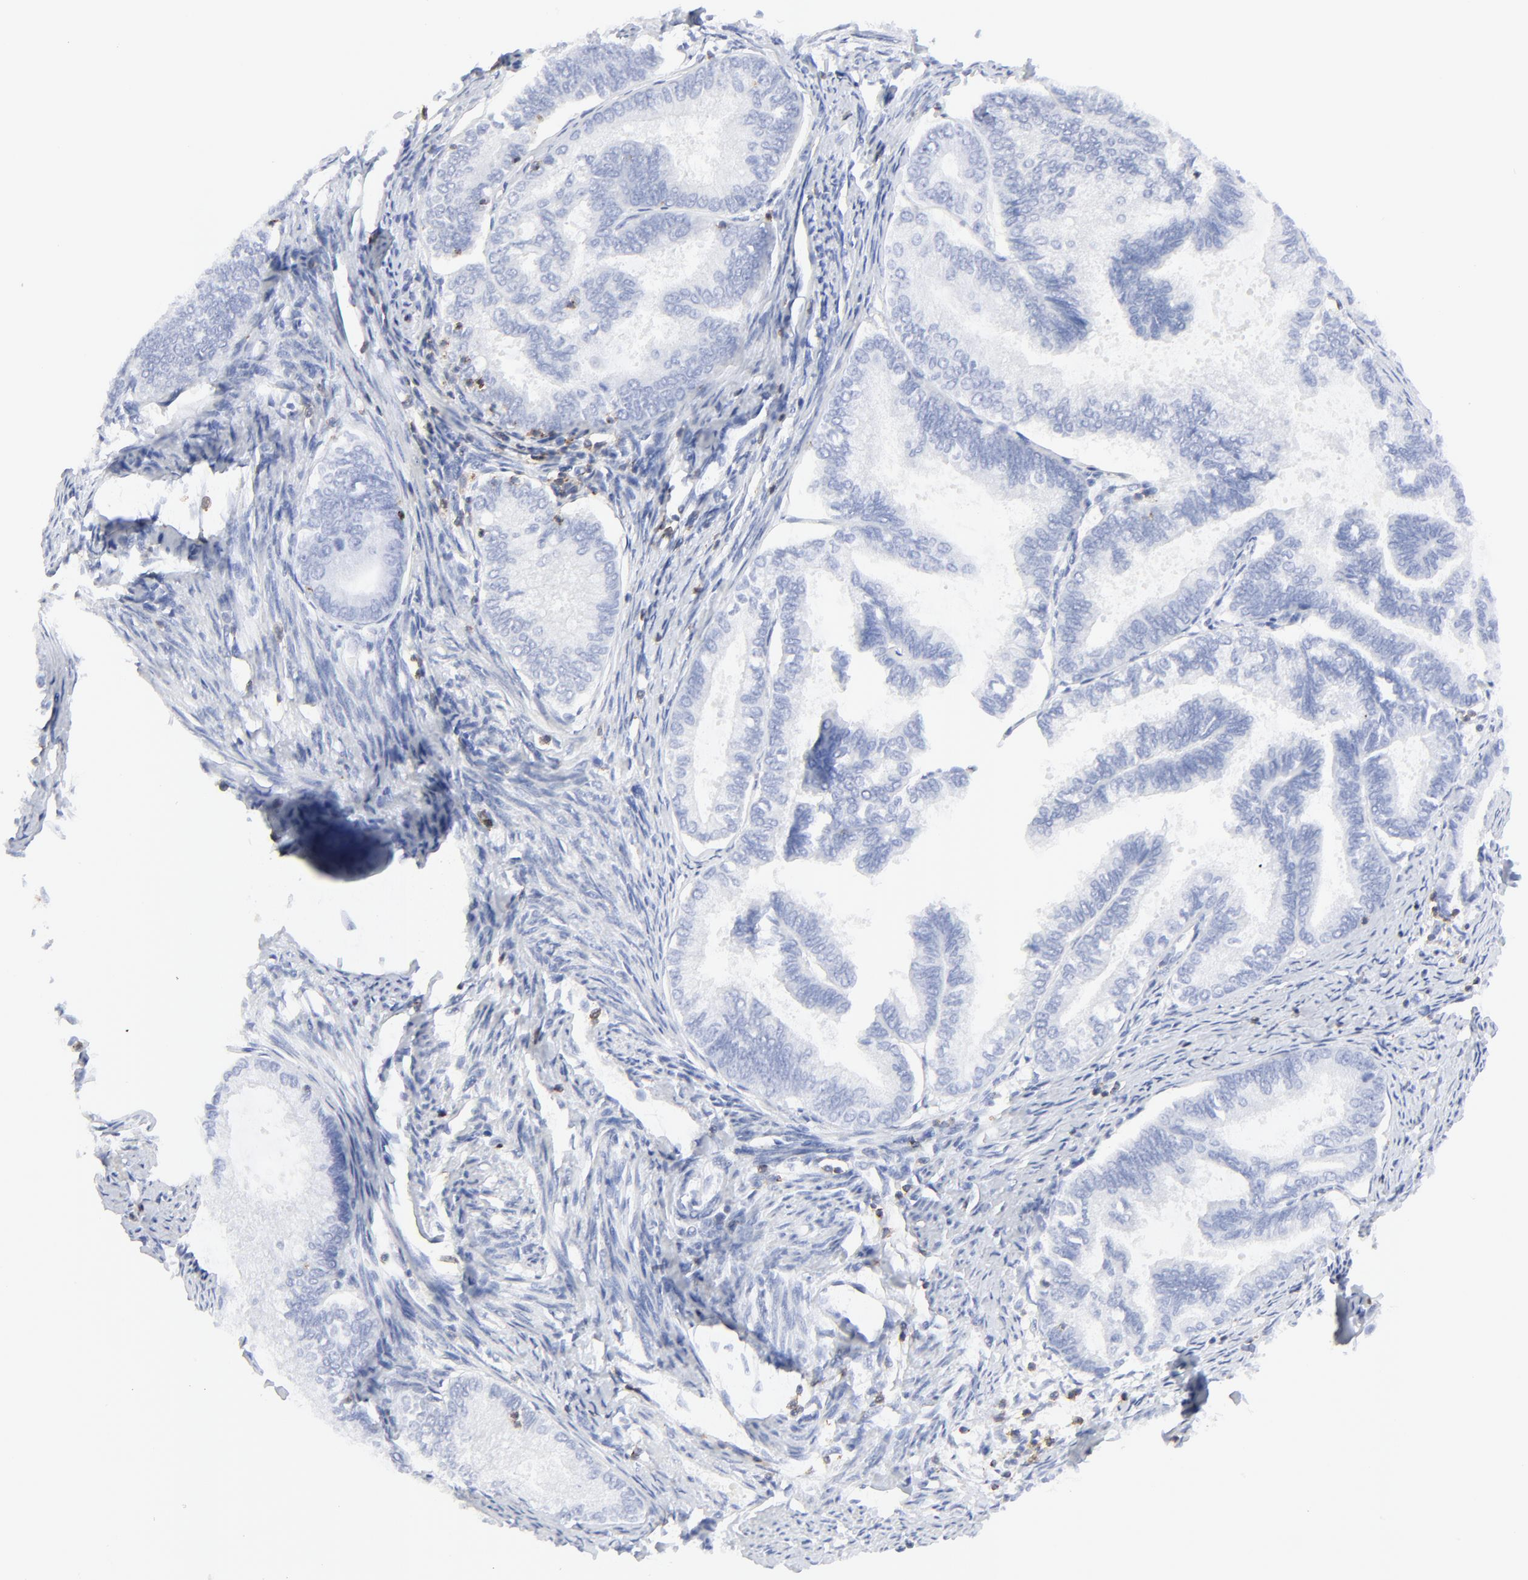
{"staining": {"intensity": "negative", "quantity": "none", "location": "none"}, "tissue": "endometrial cancer", "cell_type": "Tumor cells", "image_type": "cancer", "snomed": [{"axis": "morphology", "description": "Adenocarcinoma, NOS"}, {"axis": "topography", "description": "Endometrium"}], "caption": "DAB (3,3'-diaminobenzidine) immunohistochemical staining of endometrial cancer (adenocarcinoma) exhibits no significant expression in tumor cells. (DAB (3,3'-diaminobenzidine) immunohistochemistry visualized using brightfield microscopy, high magnification).", "gene": "LCK", "patient": {"sex": "female", "age": 86}}